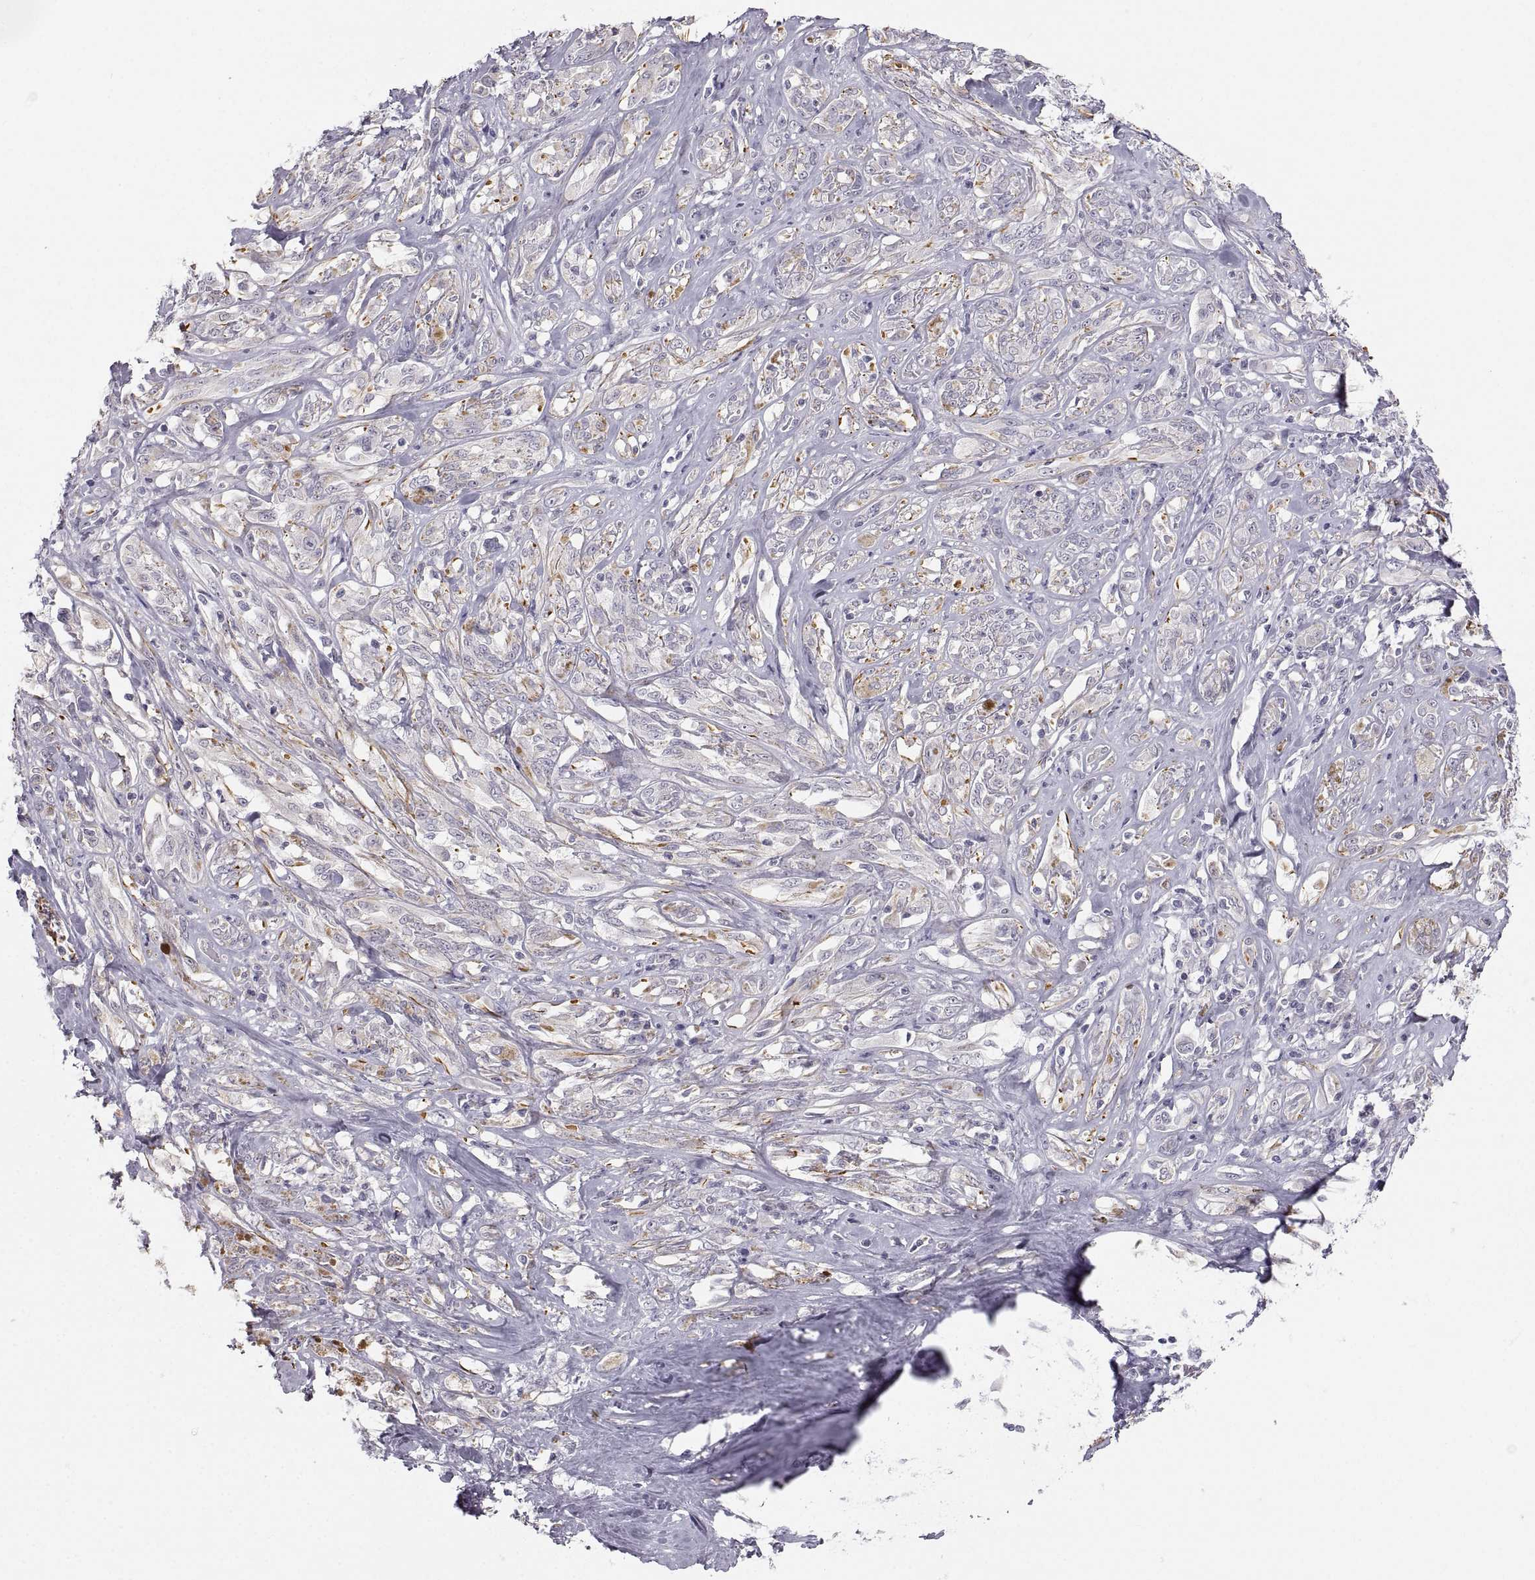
{"staining": {"intensity": "negative", "quantity": "none", "location": "none"}, "tissue": "melanoma", "cell_type": "Tumor cells", "image_type": "cancer", "snomed": [{"axis": "morphology", "description": "Malignant melanoma, NOS"}, {"axis": "topography", "description": "Skin"}], "caption": "This is an IHC image of human melanoma. There is no expression in tumor cells.", "gene": "ZNF185", "patient": {"sex": "female", "age": 91}}